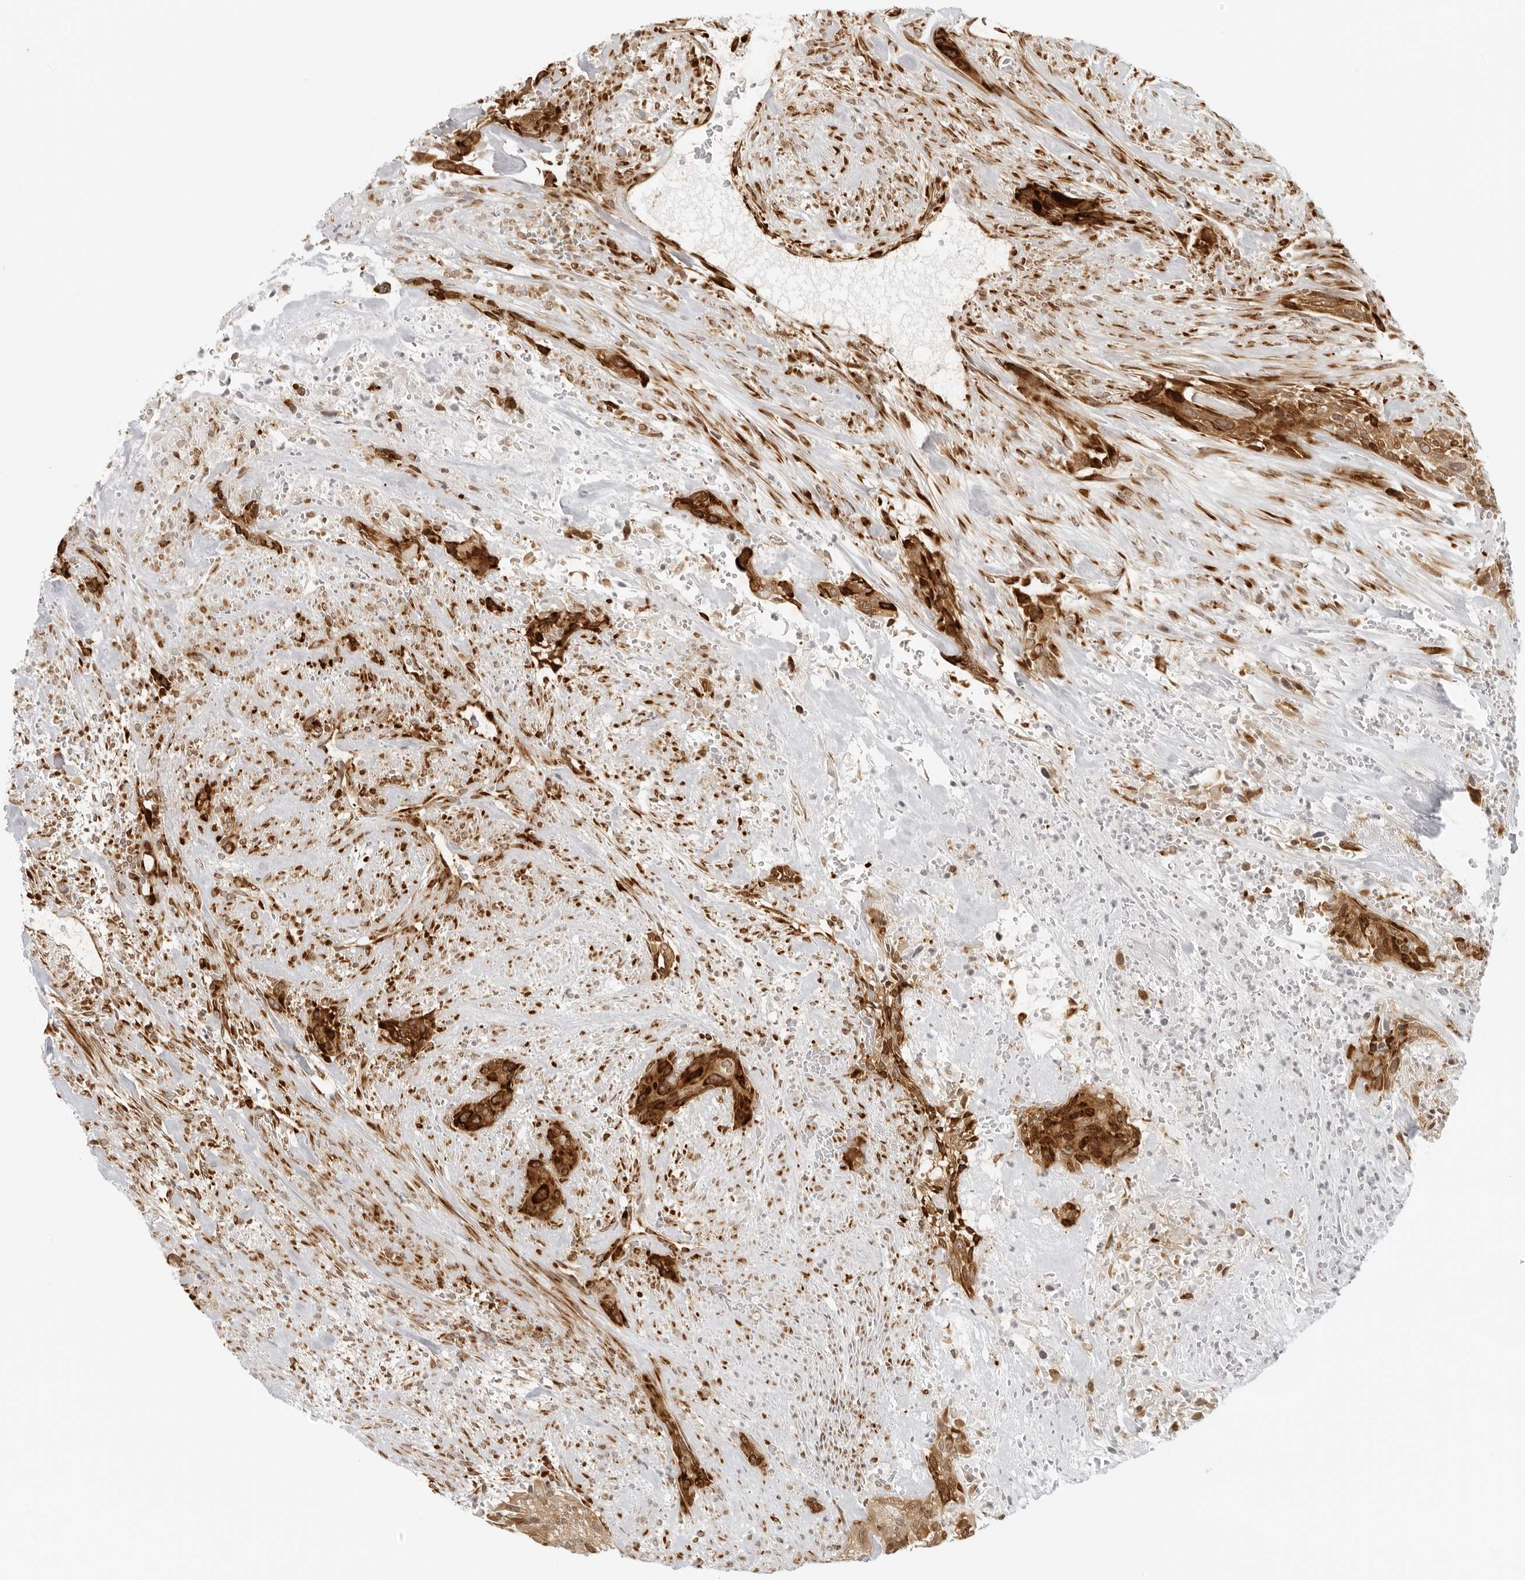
{"staining": {"intensity": "strong", "quantity": ">75%", "location": "cytoplasmic/membranous"}, "tissue": "urothelial cancer", "cell_type": "Tumor cells", "image_type": "cancer", "snomed": [{"axis": "morphology", "description": "Urothelial carcinoma, High grade"}, {"axis": "topography", "description": "Urinary bladder"}], "caption": "Urothelial carcinoma (high-grade) tissue displays strong cytoplasmic/membranous expression in about >75% of tumor cells The staining was performed using DAB, with brown indicating positive protein expression. Nuclei are stained blue with hematoxylin.", "gene": "EIF4G1", "patient": {"sex": "male", "age": 35}}